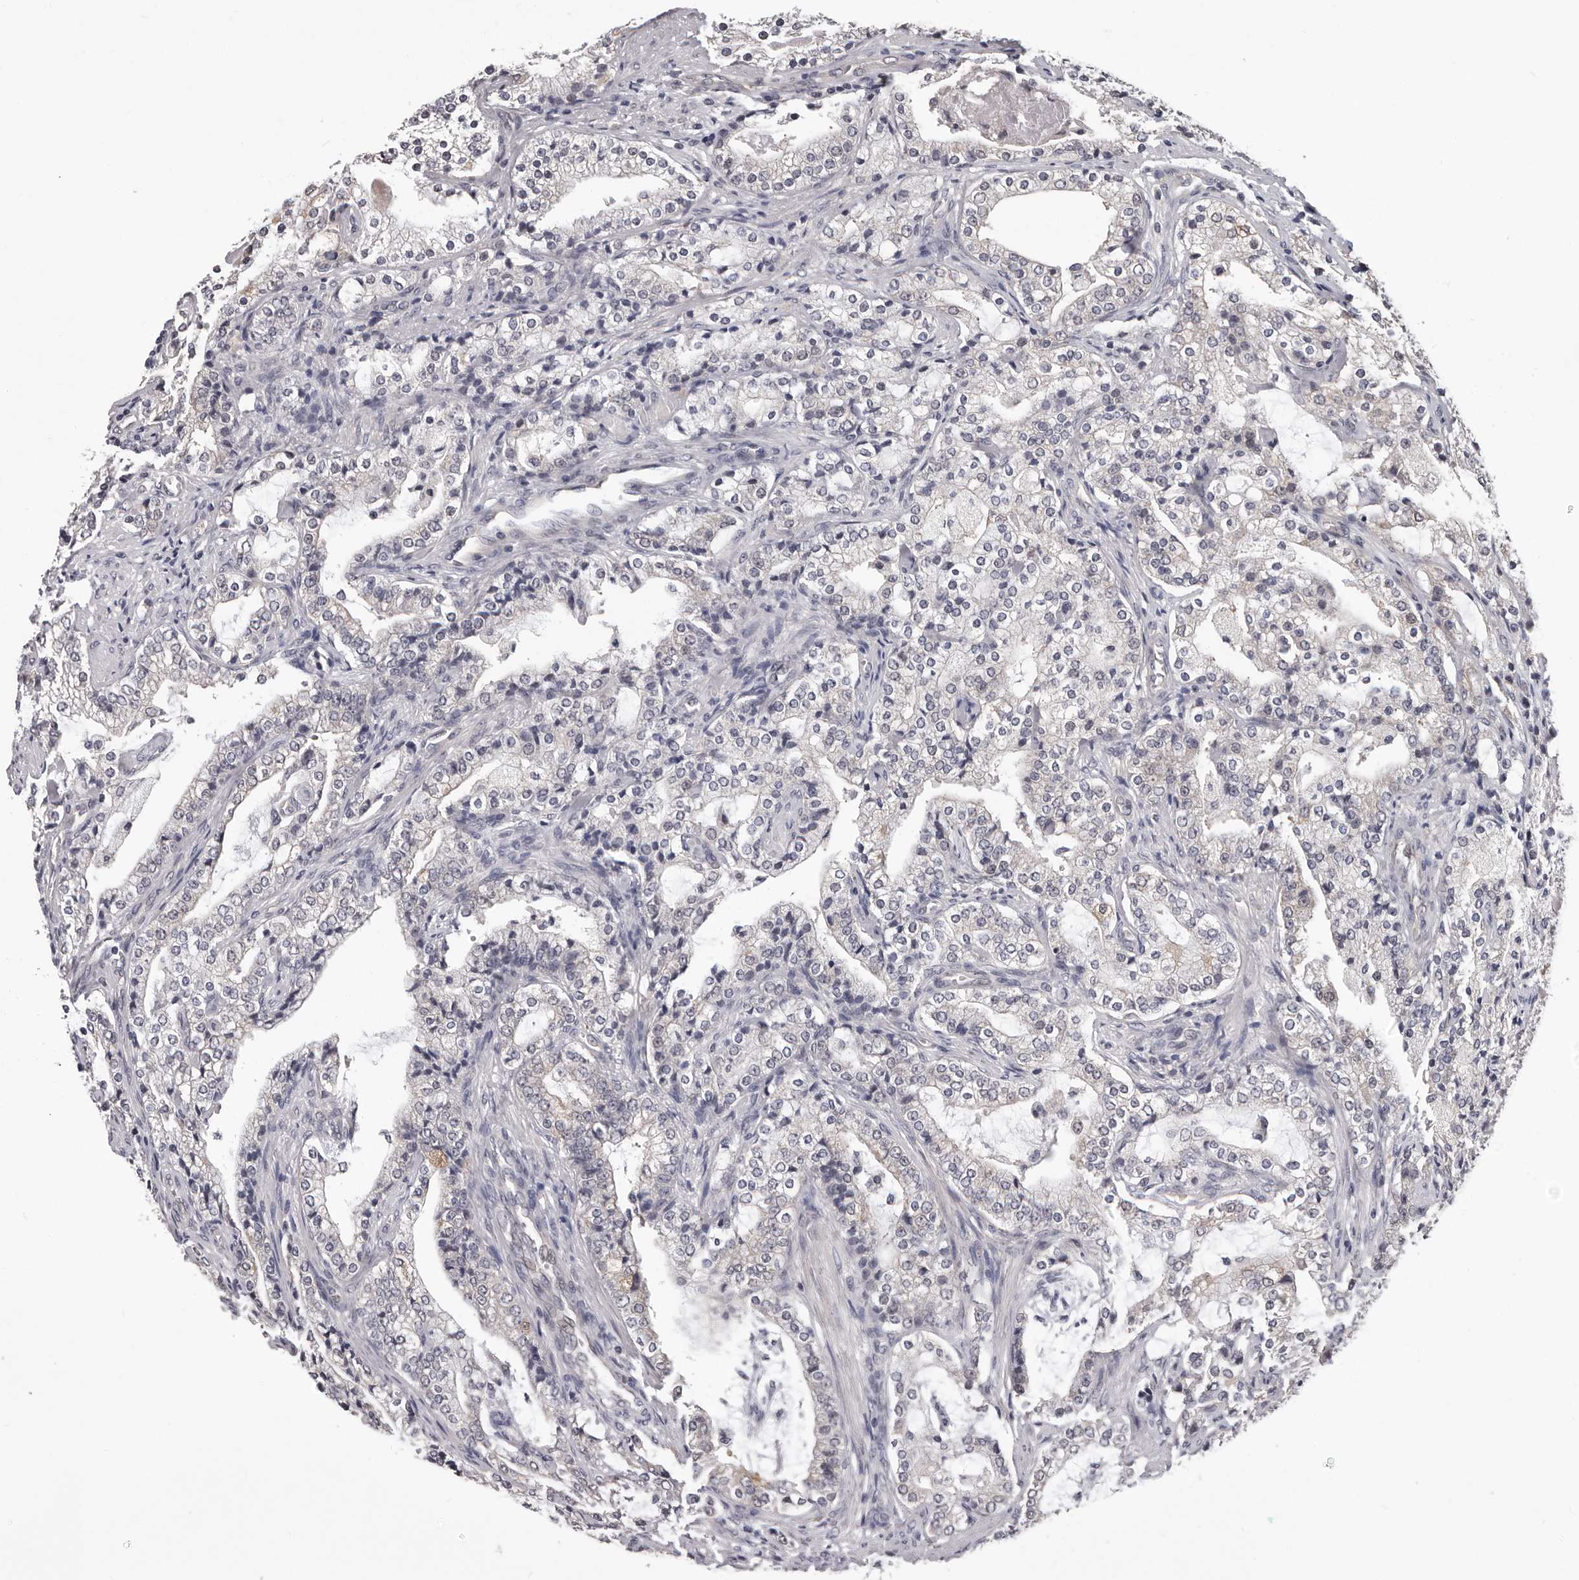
{"staining": {"intensity": "weak", "quantity": "<25%", "location": "cytoplasmic/membranous"}, "tissue": "prostate cancer", "cell_type": "Tumor cells", "image_type": "cancer", "snomed": [{"axis": "morphology", "description": "Adenocarcinoma, High grade"}, {"axis": "topography", "description": "Prostate"}], "caption": "Immunohistochemistry (IHC) of prostate high-grade adenocarcinoma demonstrates no positivity in tumor cells.", "gene": "MED8", "patient": {"sex": "male", "age": 63}}